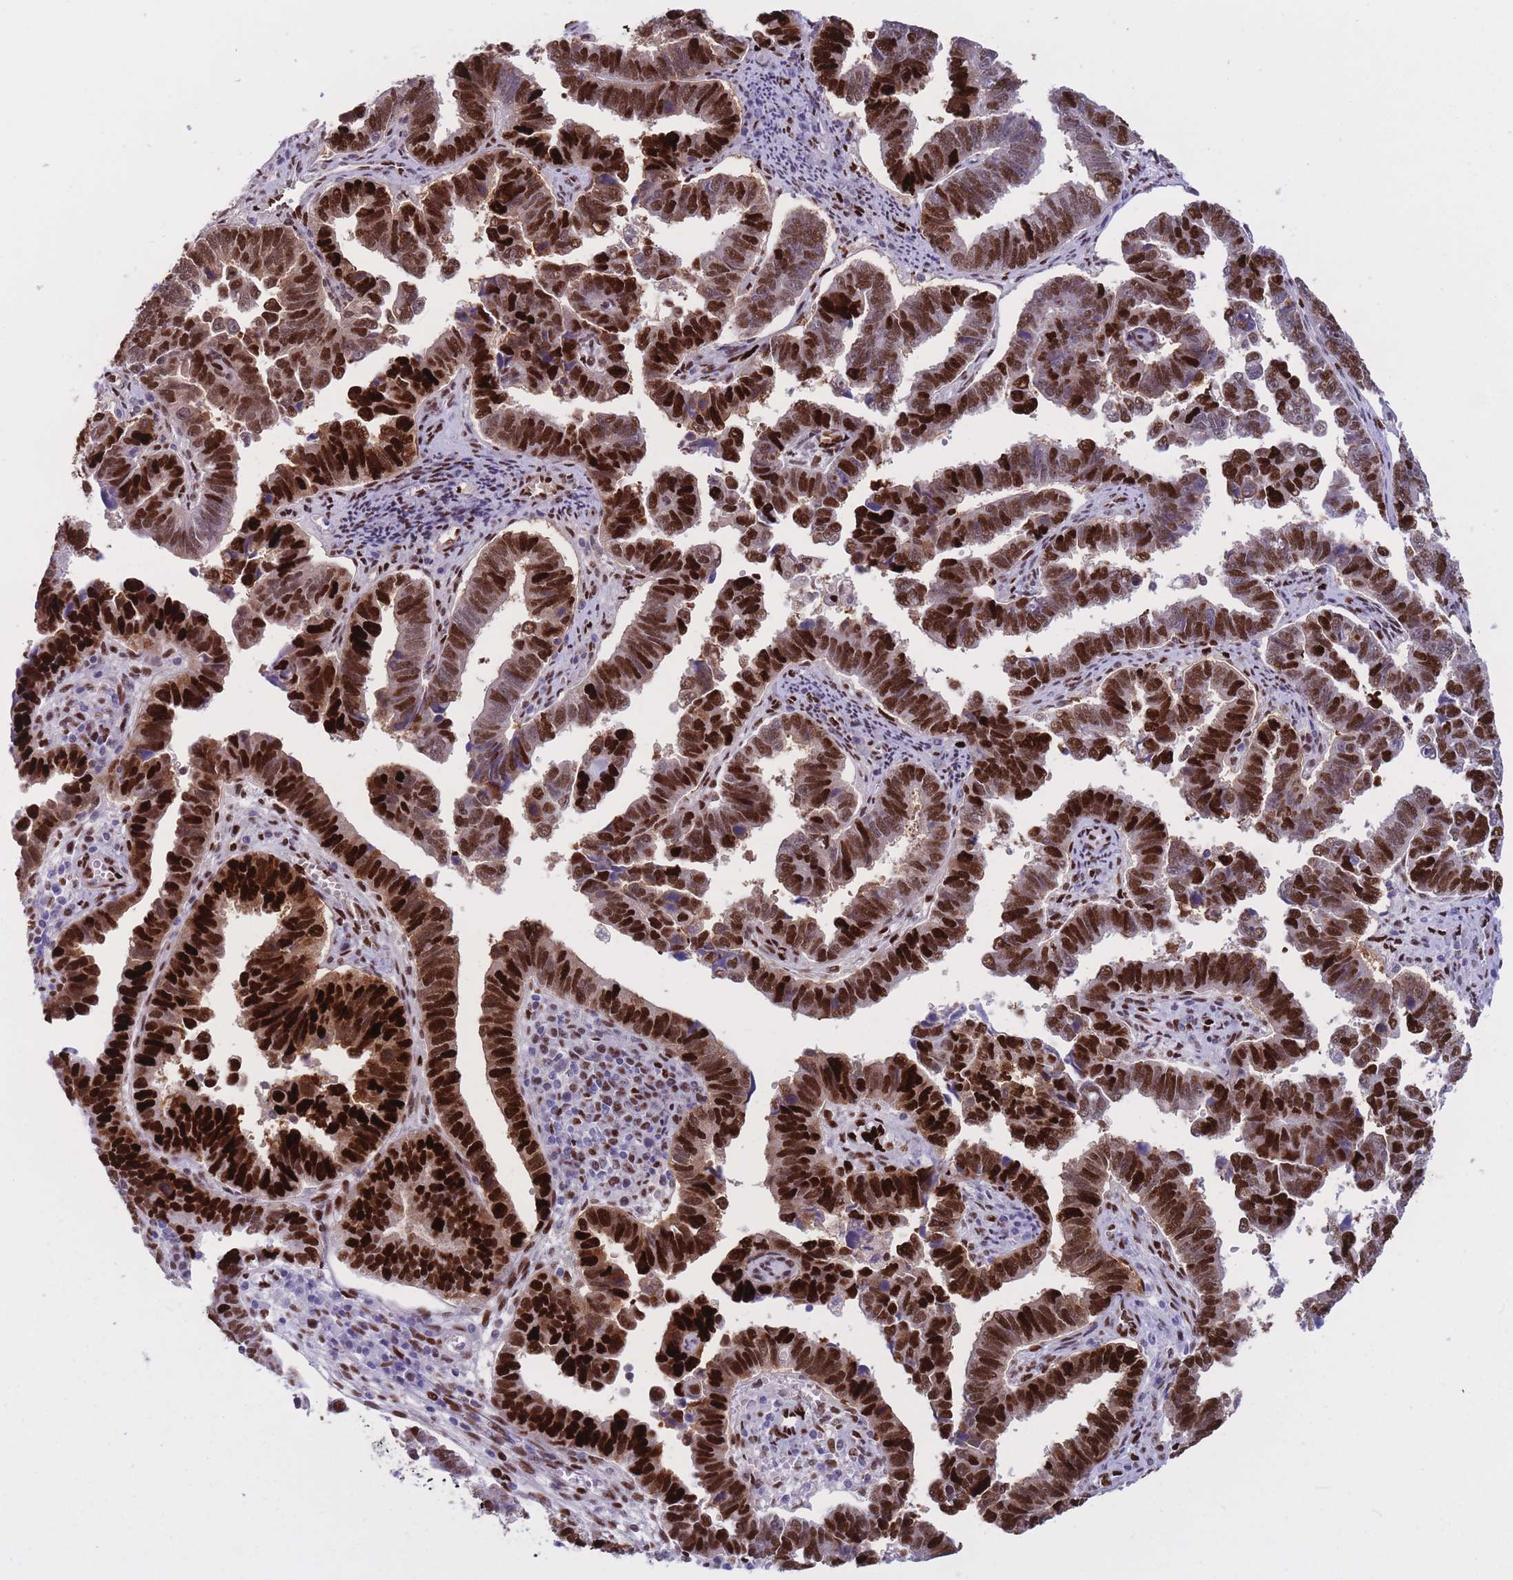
{"staining": {"intensity": "strong", "quantity": ">75%", "location": "nuclear"}, "tissue": "endometrial cancer", "cell_type": "Tumor cells", "image_type": "cancer", "snomed": [{"axis": "morphology", "description": "Adenocarcinoma, NOS"}, {"axis": "topography", "description": "Endometrium"}], "caption": "Immunohistochemistry (IHC) staining of endometrial cancer, which demonstrates high levels of strong nuclear positivity in about >75% of tumor cells indicating strong nuclear protein staining. The staining was performed using DAB (3,3'-diaminobenzidine) (brown) for protein detection and nuclei were counterstained in hematoxylin (blue).", "gene": "NASP", "patient": {"sex": "female", "age": 75}}